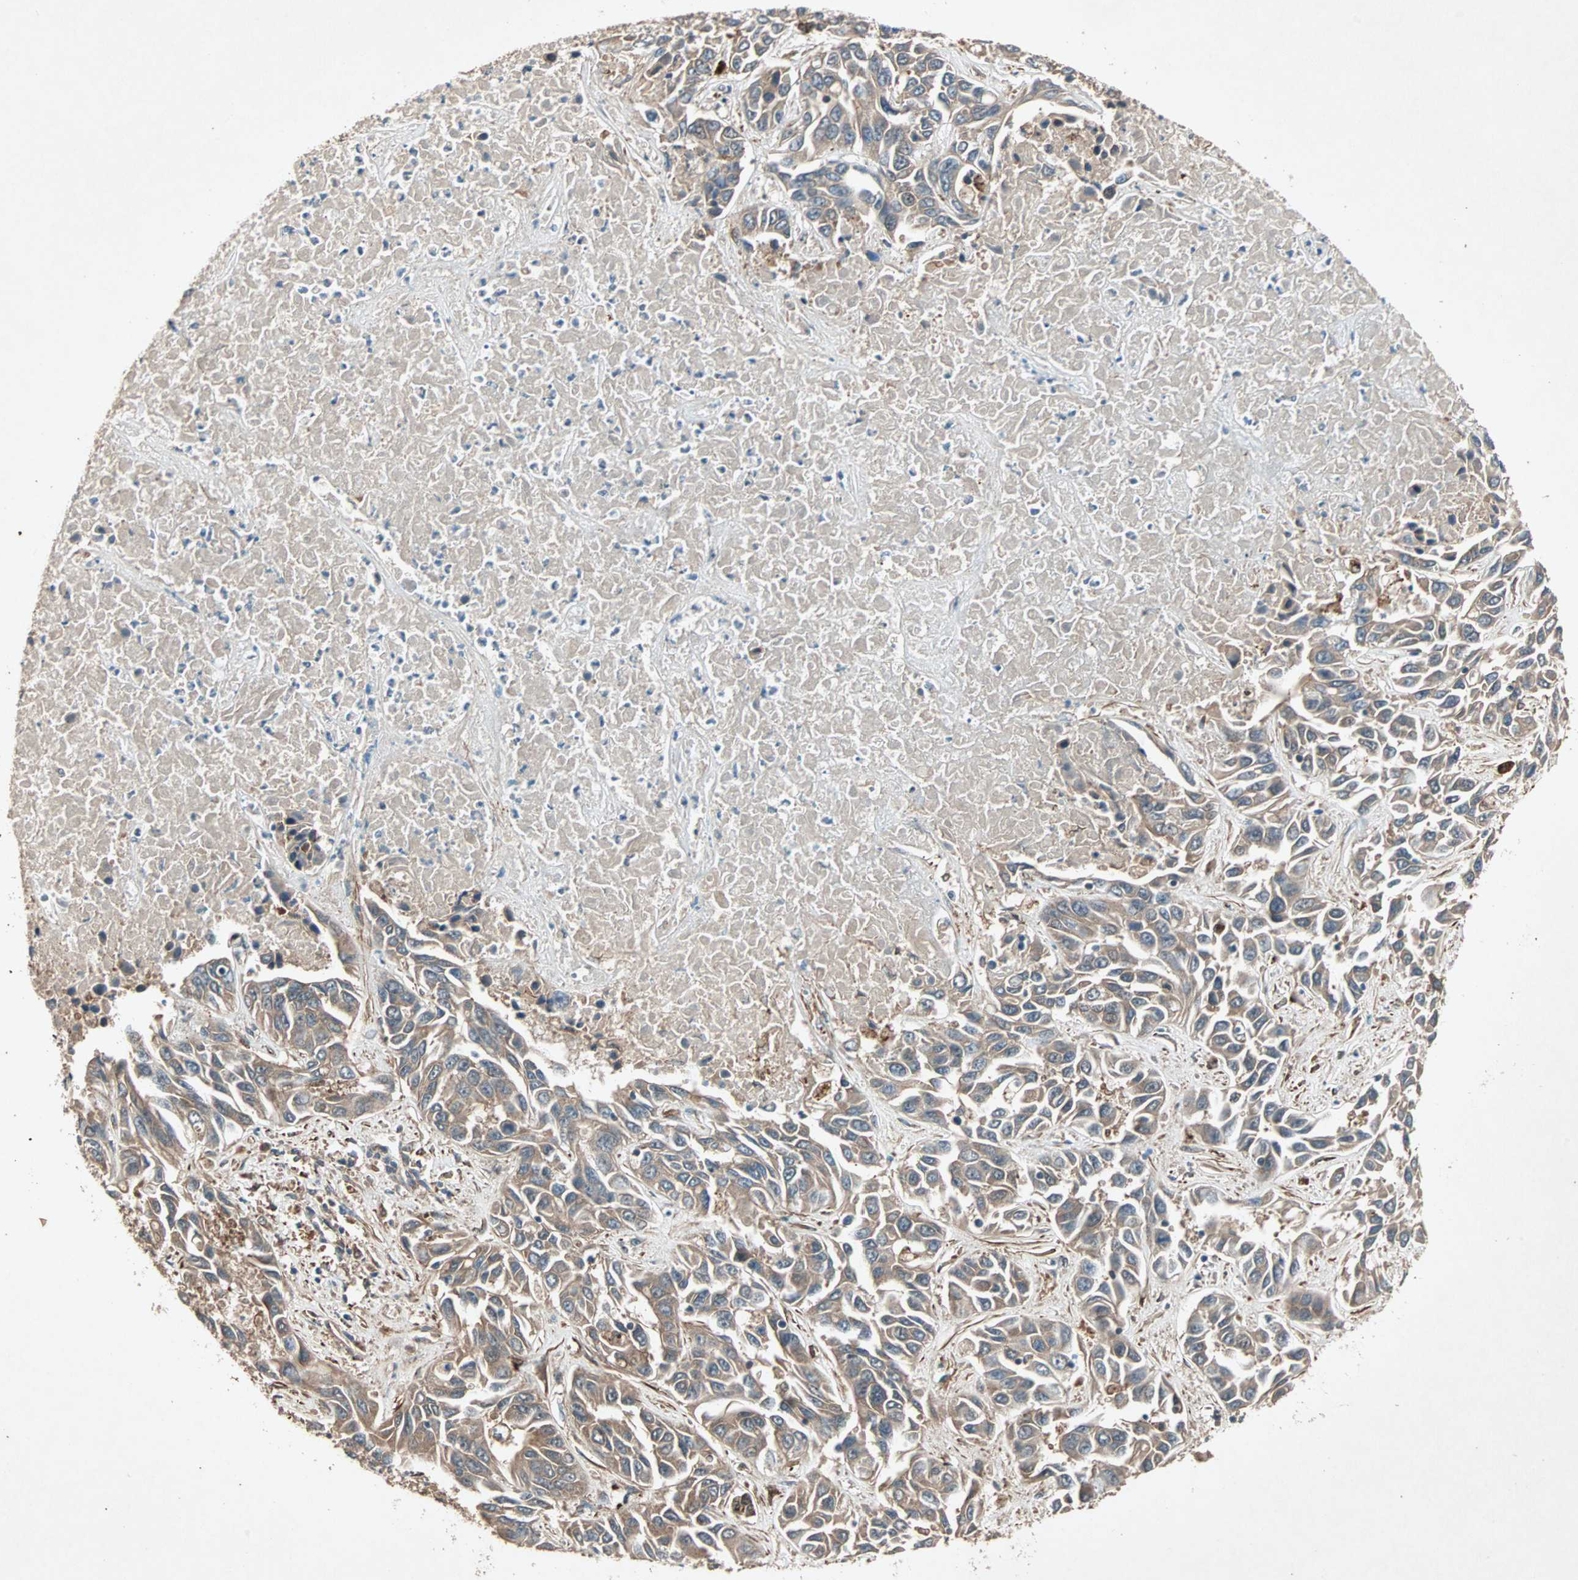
{"staining": {"intensity": "weak", "quantity": ">75%", "location": "cytoplasmic/membranous"}, "tissue": "liver cancer", "cell_type": "Tumor cells", "image_type": "cancer", "snomed": [{"axis": "morphology", "description": "Cholangiocarcinoma"}, {"axis": "topography", "description": "Liver"}], "caption": "This is a micrograph of IHC staining of liver cancer, which shows weak positivity in the cytoplasmic/membranous of tumor cells.", "gene": "SDSL", "patient": {"sex": "female", "age": 52}}